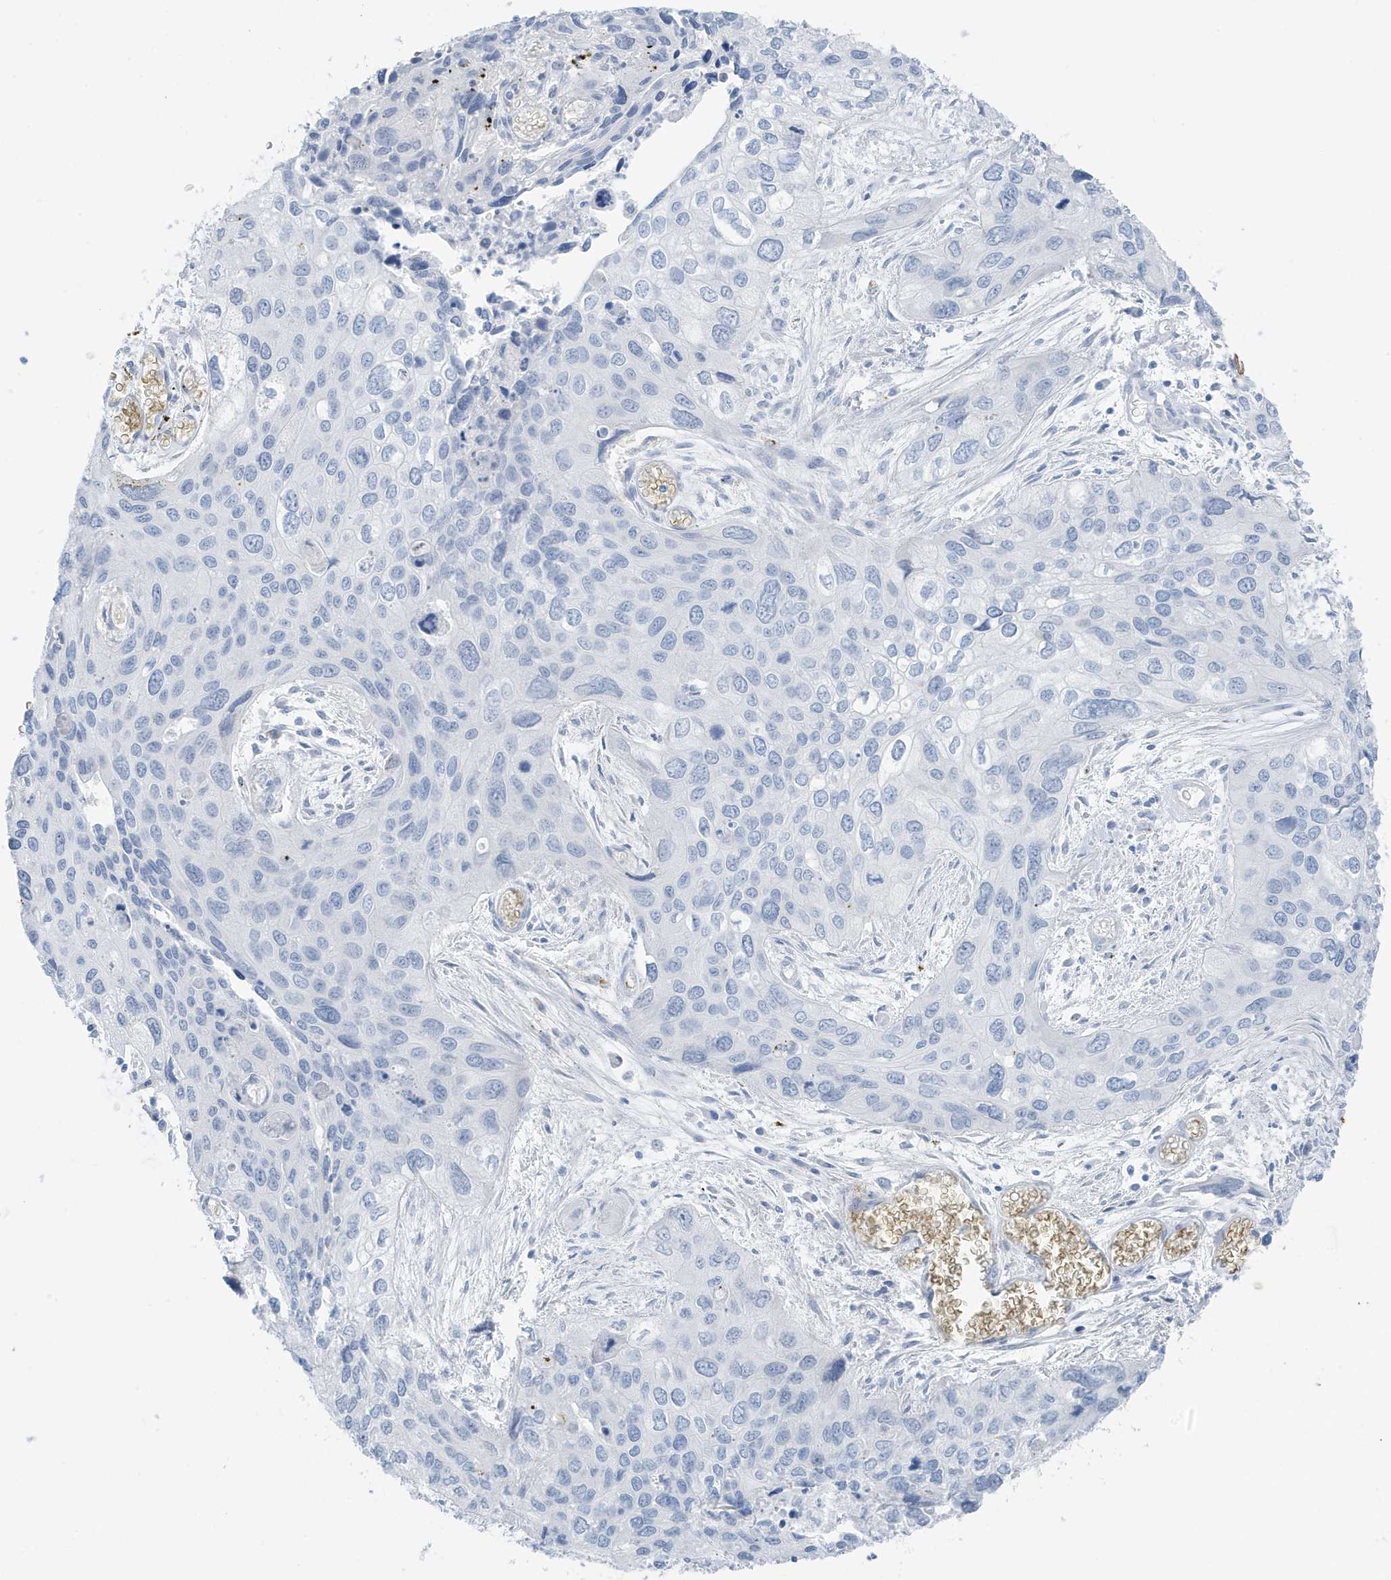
{"staining": {"intensity": "negative", "quantity": "none", "location": "none"}, "tissue": "cervical cancer", "cell_type": "Tumor cells", "image_type": "cancer", "snomed": [{"axis": "morphology", "description": "Squamous cell carcinoma, NOS"}, {"axis": "topography", "description": "Cervix"}], "caption": "Protein analysis of cervical squamous cell carcinoma exhibits no significant positivity in tumor cells. (Brightfield microscopy of DAB (3,3'-diaminobenzidine) immunohistochemistry at high magnification).", "gene": "ZFP64", "patient": {"sex": "female", "age": 55}}